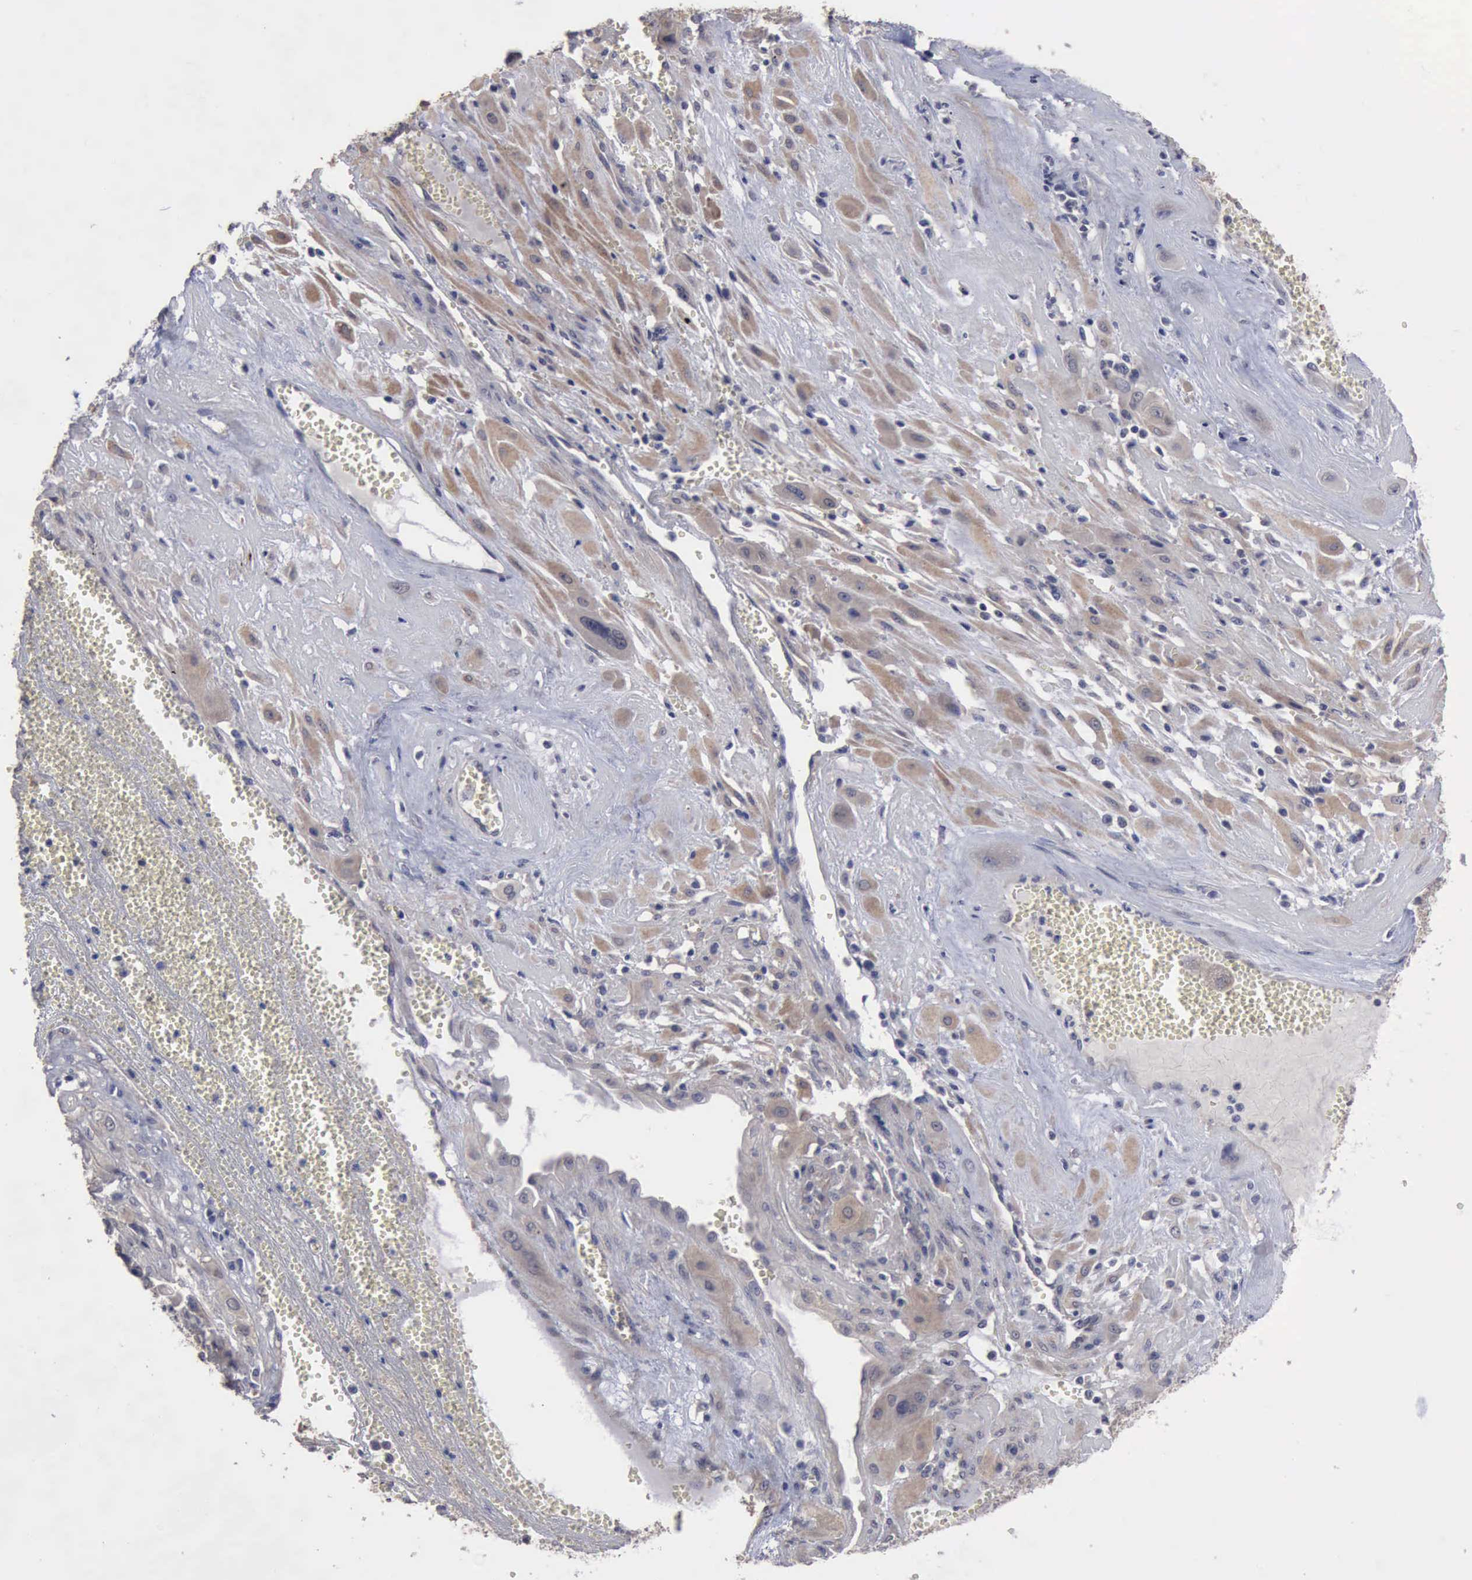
{"staining": {"intensity": "weak", "quantity": "<25%", "location": "cytoplasmic/membranous"}, "tissue": "cervical cancer", "cell_type": "Tumor cells", "image_type": "cancer", "snomed": [{"axis": "morphology", "description": "Squamous cell carcinoma, NOS"}, {"axis": "topography", "description": "Cervix"}], "caption": "Immunohistochemistry (IHC) micrograph of human cervical squamous cell carcinoma stained for a protein (brown), which shows no staining in tumor cells.", "gene": "CRKL", "patient": {"sex": "female", "age": 34}}